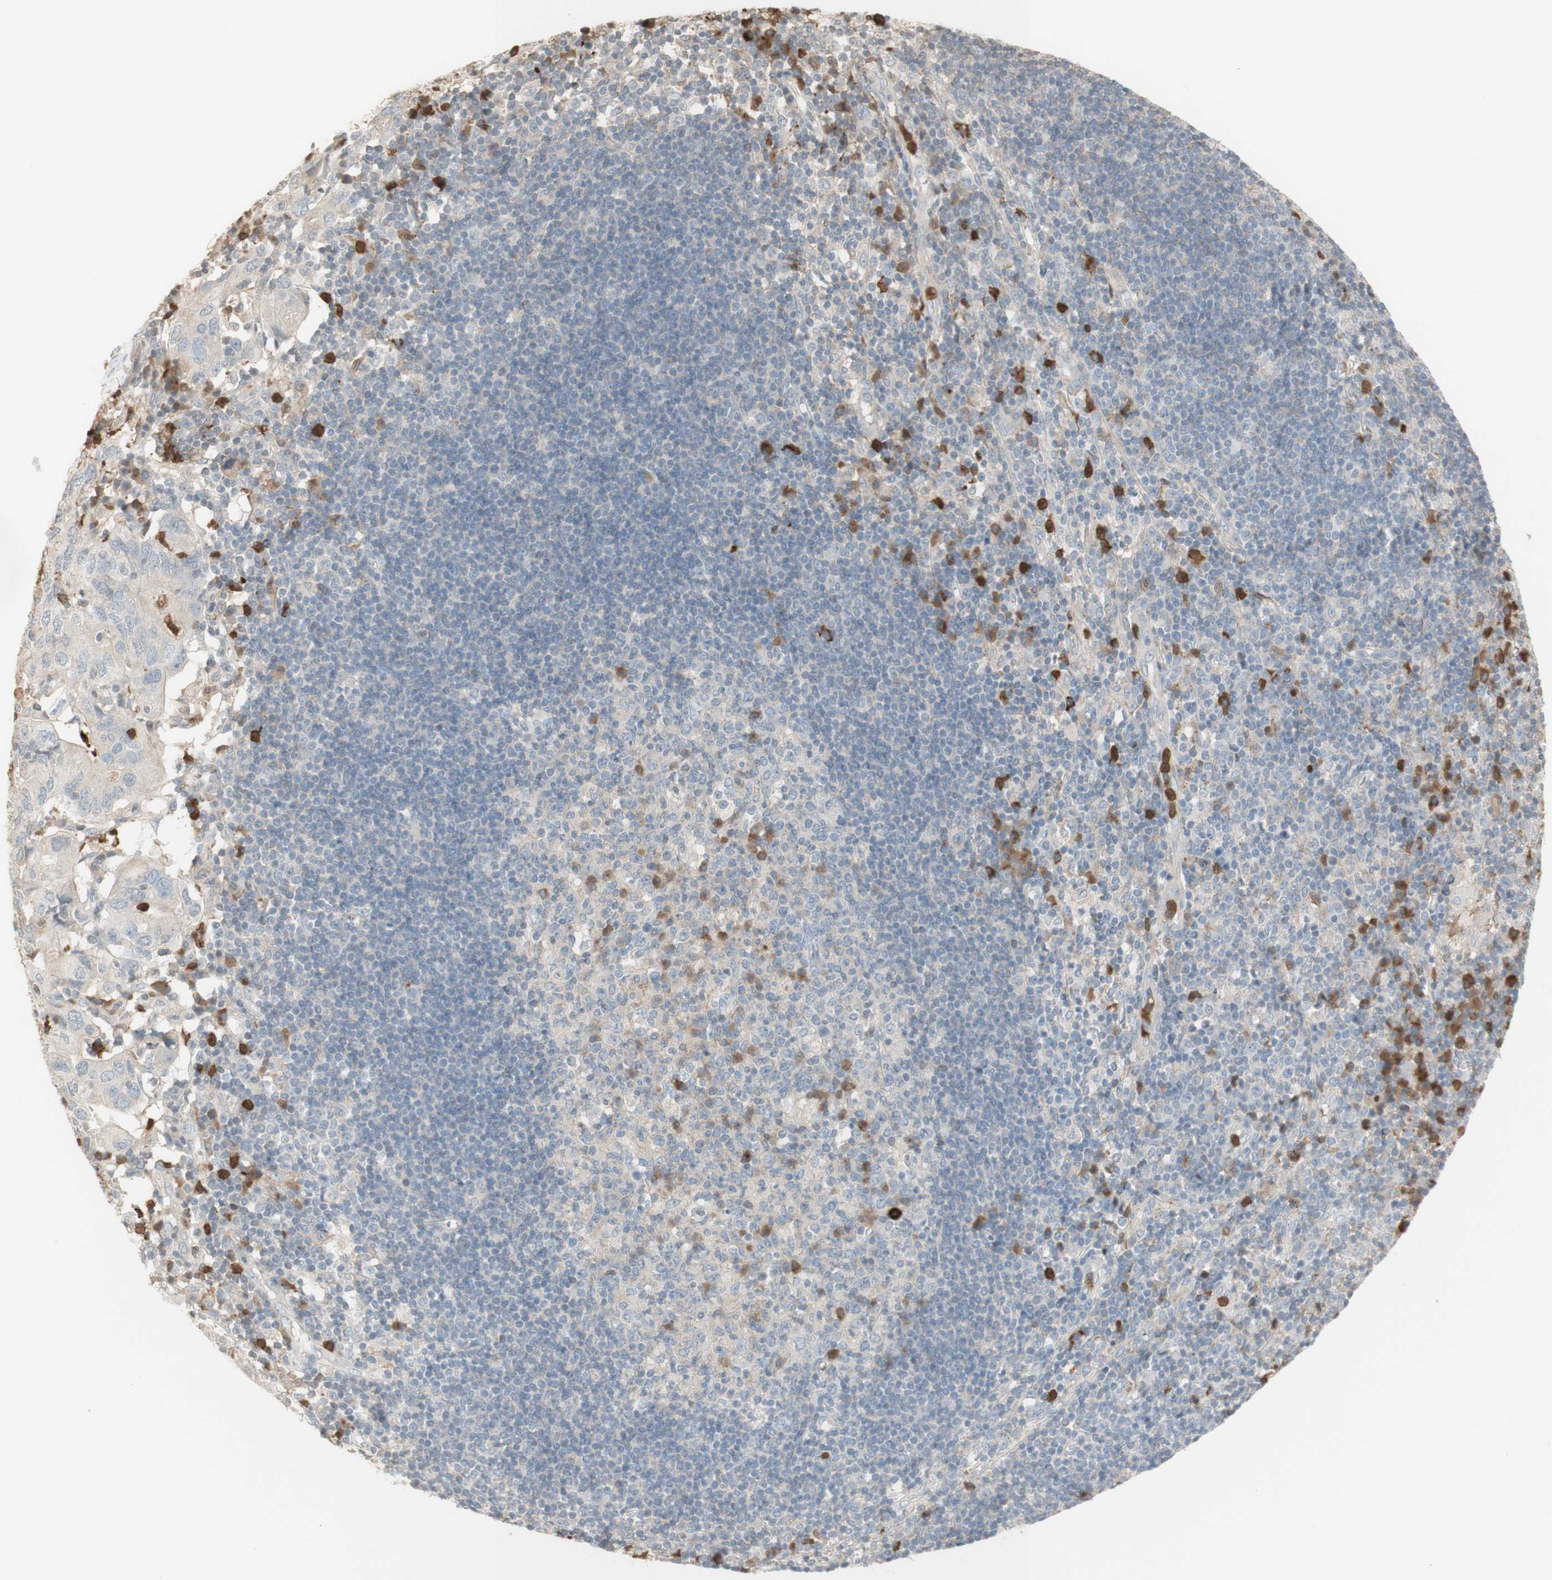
{"staining": {"intensity": "negative", "quantity": "none", "location": "none"}, "tissue": "adipose tissue", "cell_type": "Adipocytes", "image_type": "normal", "snomed": [{"axis": "morphology", "description": "Normal tissue, NOS"}, {"axis": "morphology", "description": "Adenocarcinoma, NOS"}, {"axis": "topography", "description": "Esophagus"}], "caption": "A high-resolution image shows immunohistochemistry staining of benign adipose tissue, which displays no significant expression in adipocytes. (IHC, brightfield microscopy, high magnification).", "gene": "NID1", "patient": {"sex": "male", "age": 62}}